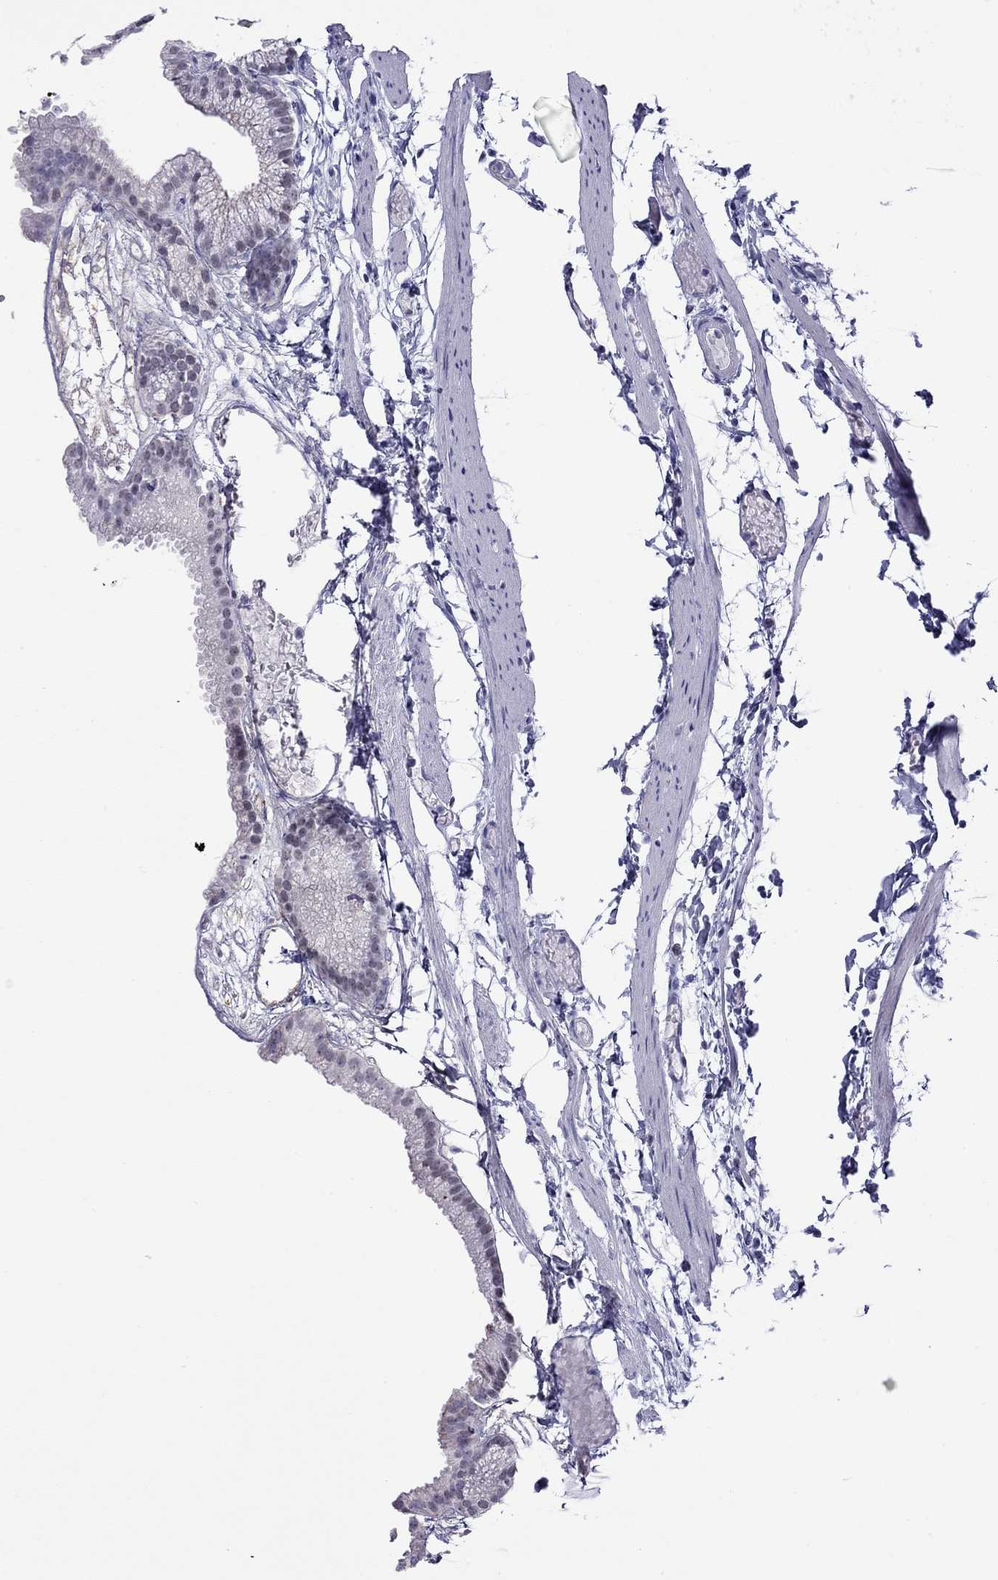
{"staining": {"intensity": "negative", "quantity": "none", "location": "none"}, "tissue": "gallbladder", "cell_type": "Glandular cells", "image_type": "normal", "snomed": [{"axis": "morphology", "description": "Normal tissue, NOS"}, {"axis": "topography", "description": "Gallbladder"}], "caption": "There is no significant expression in glandular cells of gallbladder.", "gene": "SLC30A8", "patient": {"sex": "female", "age": 45}}